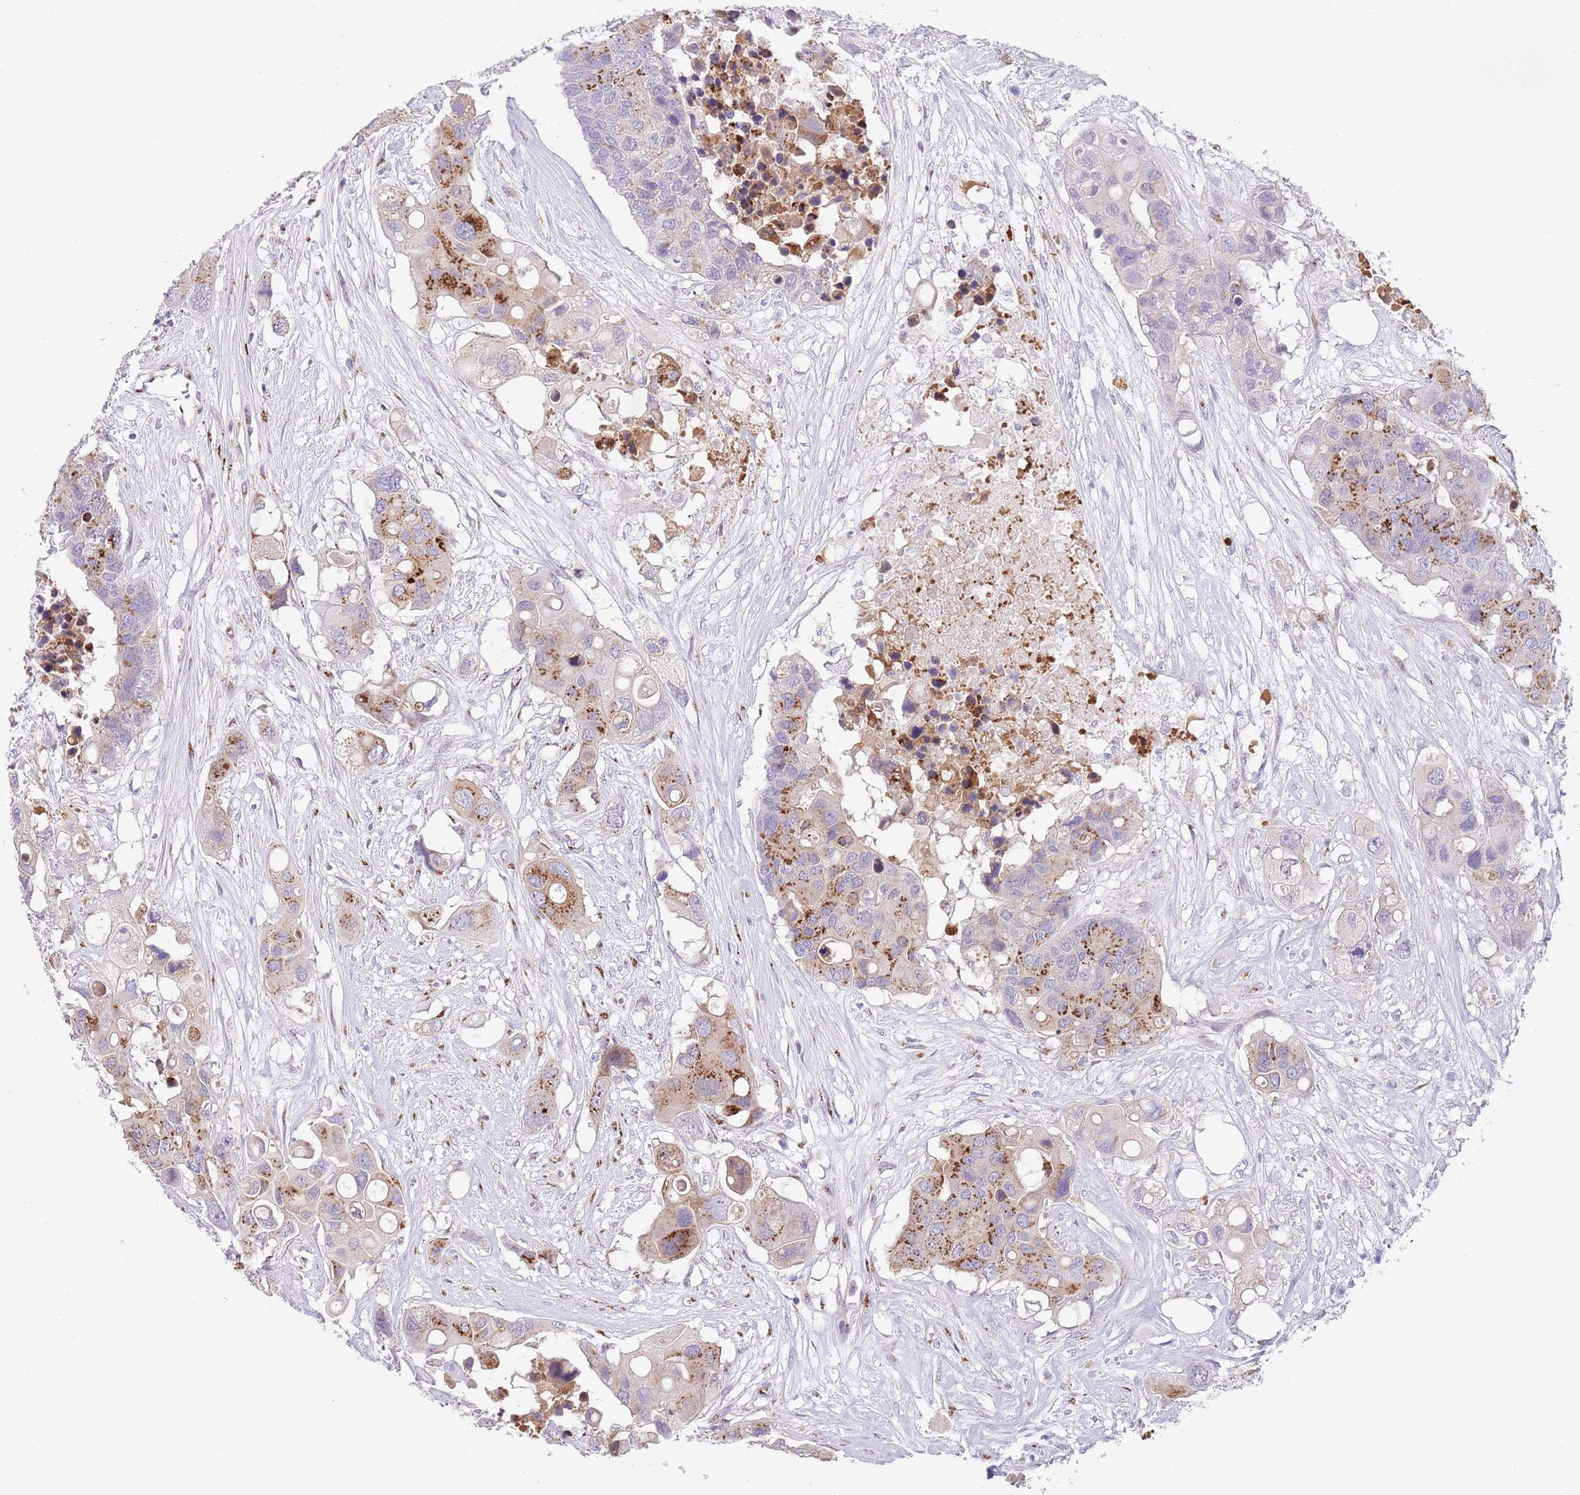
{"staining": {"intensity": "strong", "quantity": "<25%", "location": "cytoplasmic/membranous"}, "tissue": "colorectal cancer", "cell_type": "Tumor cells", "image_type": "cancer", "snomed": [{"axis": "morphology", "description": "Adenocarcinoma, NOS"}, {"axis": "topography", "description": "Colon"}], "caption": "Immunohistochemistry staining of colorectal cancer (adenocarcinoma), which shows medium levels of strong cytoplasmic/membranous staining in about <25% of tumor cells indicating strong cytoplasmic/membranous protein positivity. The staining was performed using DAB (3,3'-diaminobenzidine) (brown) for protein detection and nuclei were counterstained in hematoxylin (blue).", "gene": "C20orf96", "patient": {"sex": "male", "age": 77}}